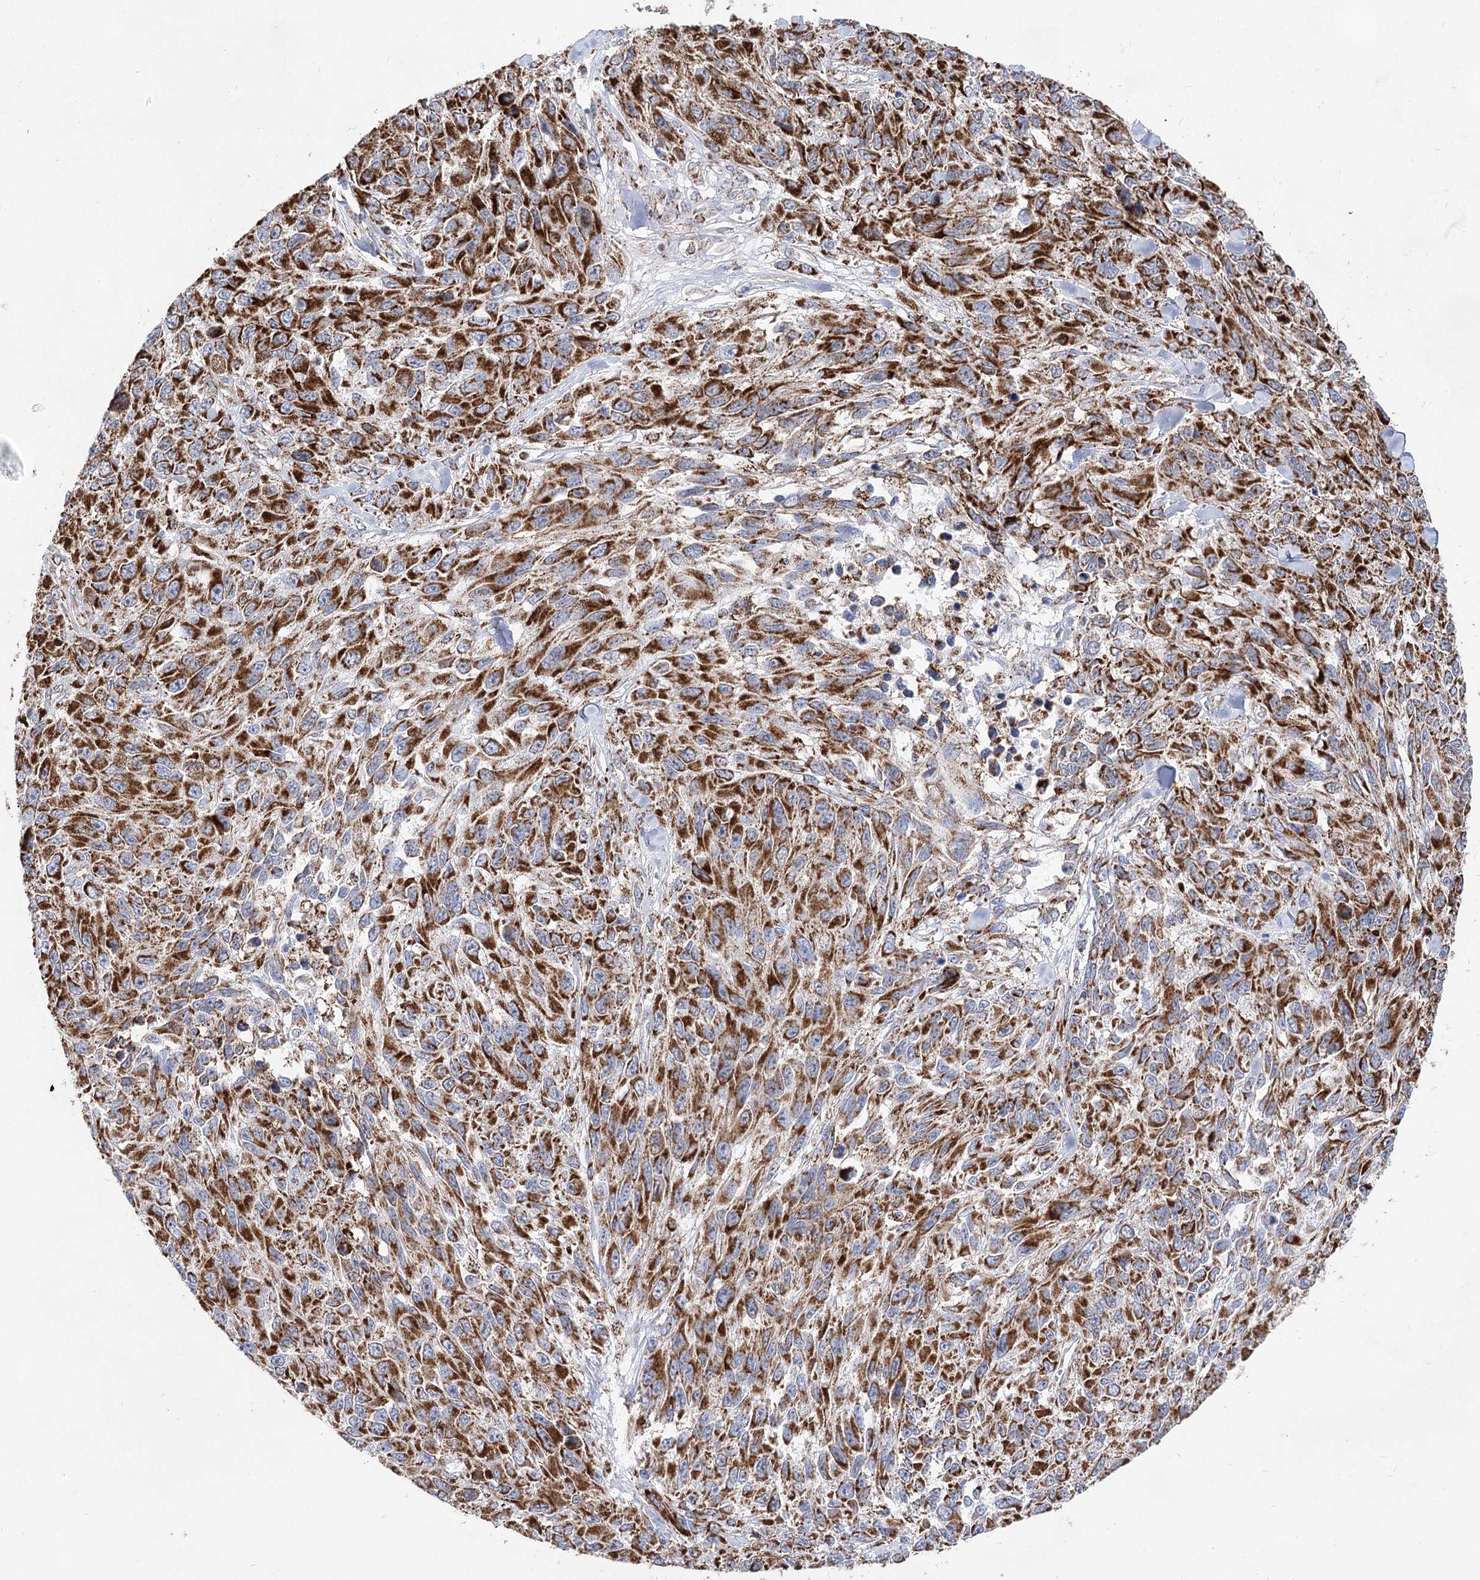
{"staining": {"intensity": "strong", "quantity": ">75%", "location": "cytoplasmic/membranous"}, "tissue": "melanoma", "cell_type": "Tumor cells", "image_type": "cancer", "snomed": [{"axis": "morphology", "description": "Malignant melanoma, NOS"}, {"axis": "topography", "description": "Skin"}], "caption": "Protein expression analysis of melanoma displays strong cytoplasmic/membranous staining in about >75% of tumor cells. (Brightfield microscopy of DAB IHC at high magnification).", "gene": "NADK2", "patient": {"sex": "female", "age": 96}}